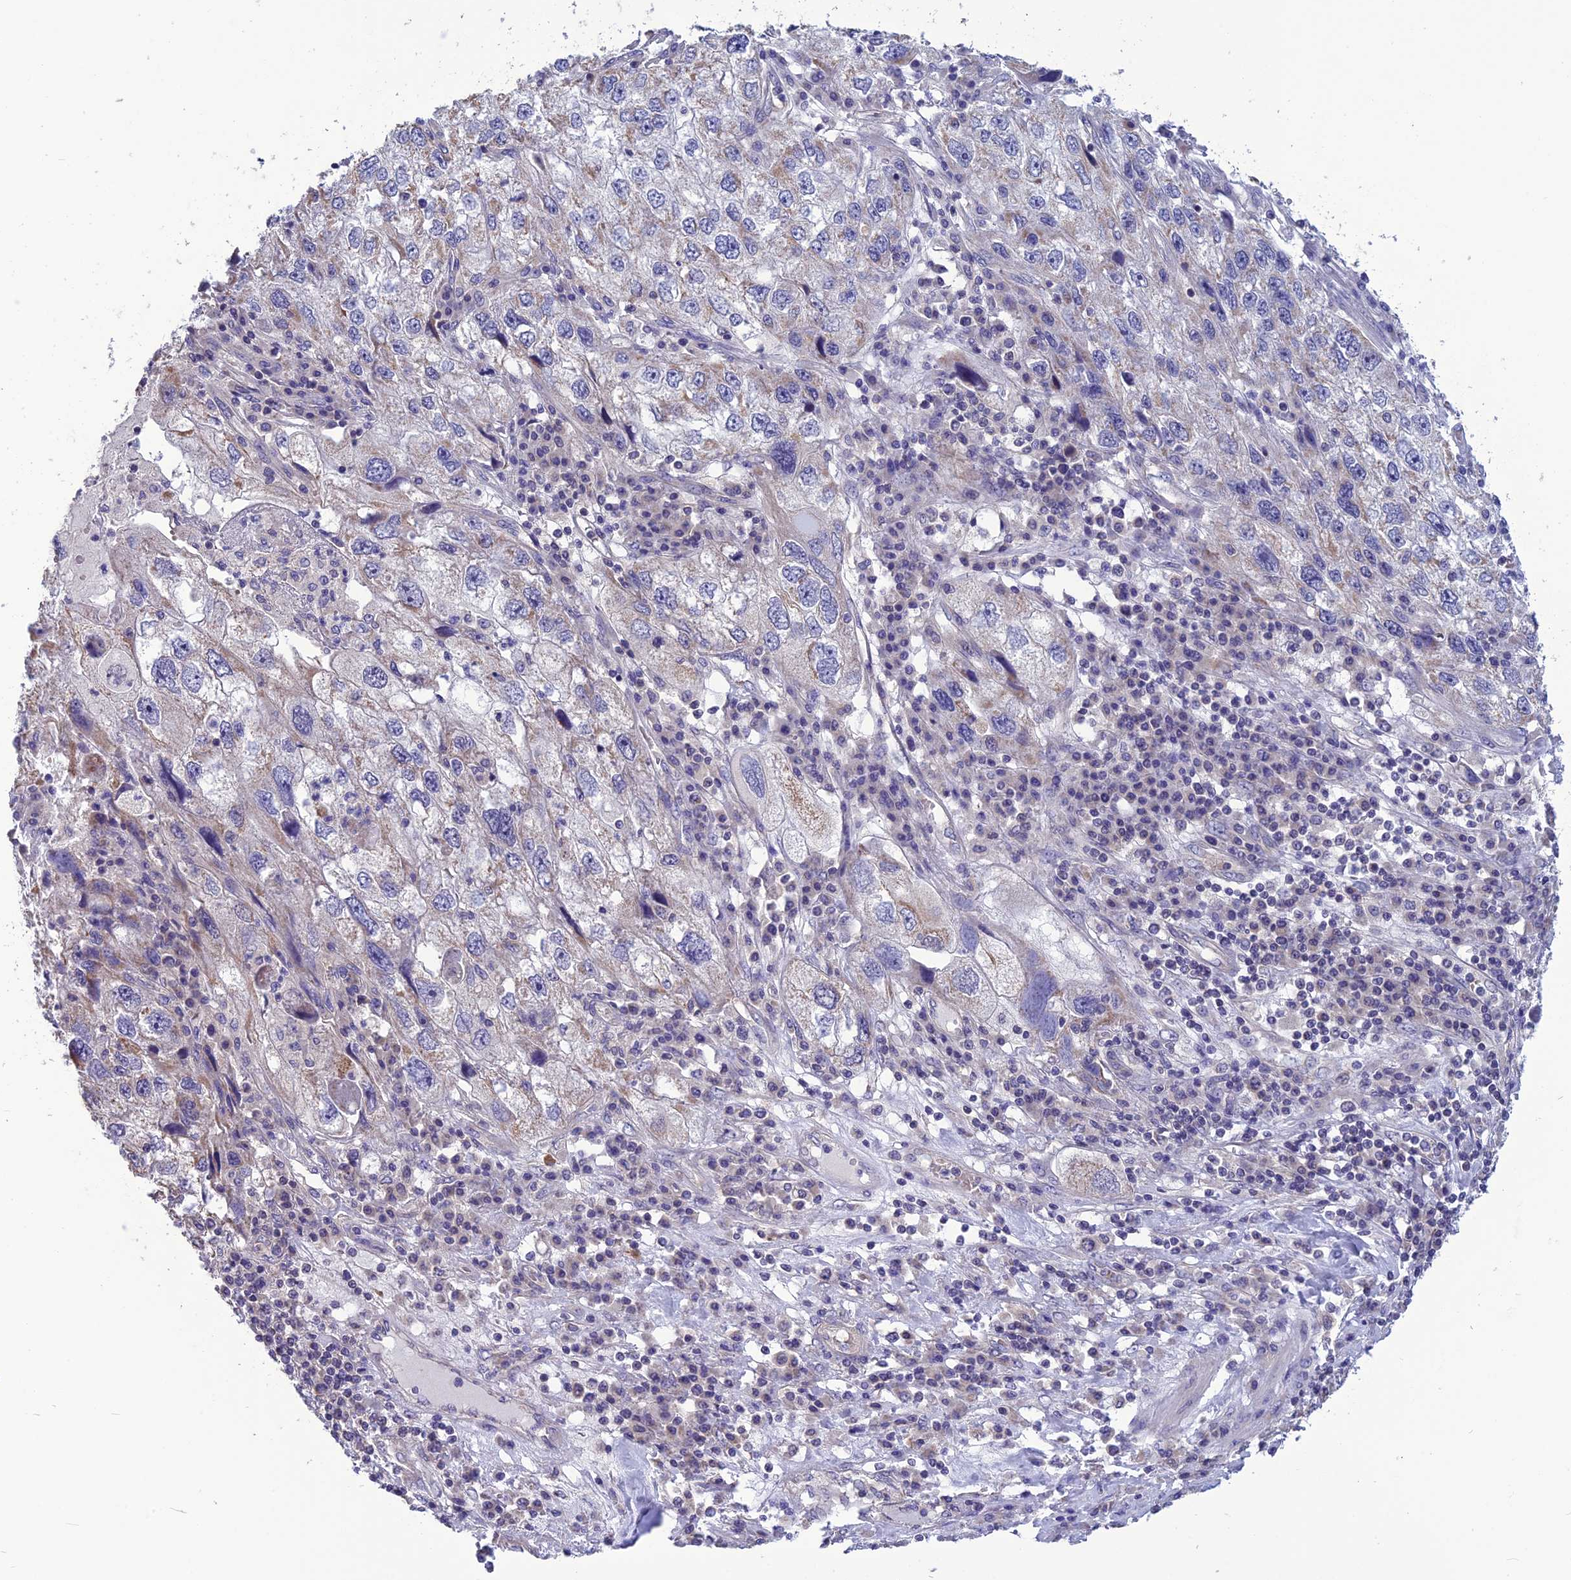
{"staining": {"intensity": "negative", "quantity": "none", "location": "none"}, "tissue": "endometrial cancer", "cell_type": "Tumor cells", "image_type": "cancer", "snomed": [{"axis": "morphology", "description": "Adenocarcinoma, NOS"}, {"axis": "topography", "description": "Endometrium"}], "caption": "Immunohistochemistry (IHC) image of human endometrial cancer (adenocarcinoma) stained for a protein (brown), which exhibits no positivity in tumor cells.", "gene": "PSMF1", "patient": {"sex": "female", "age": 49}}